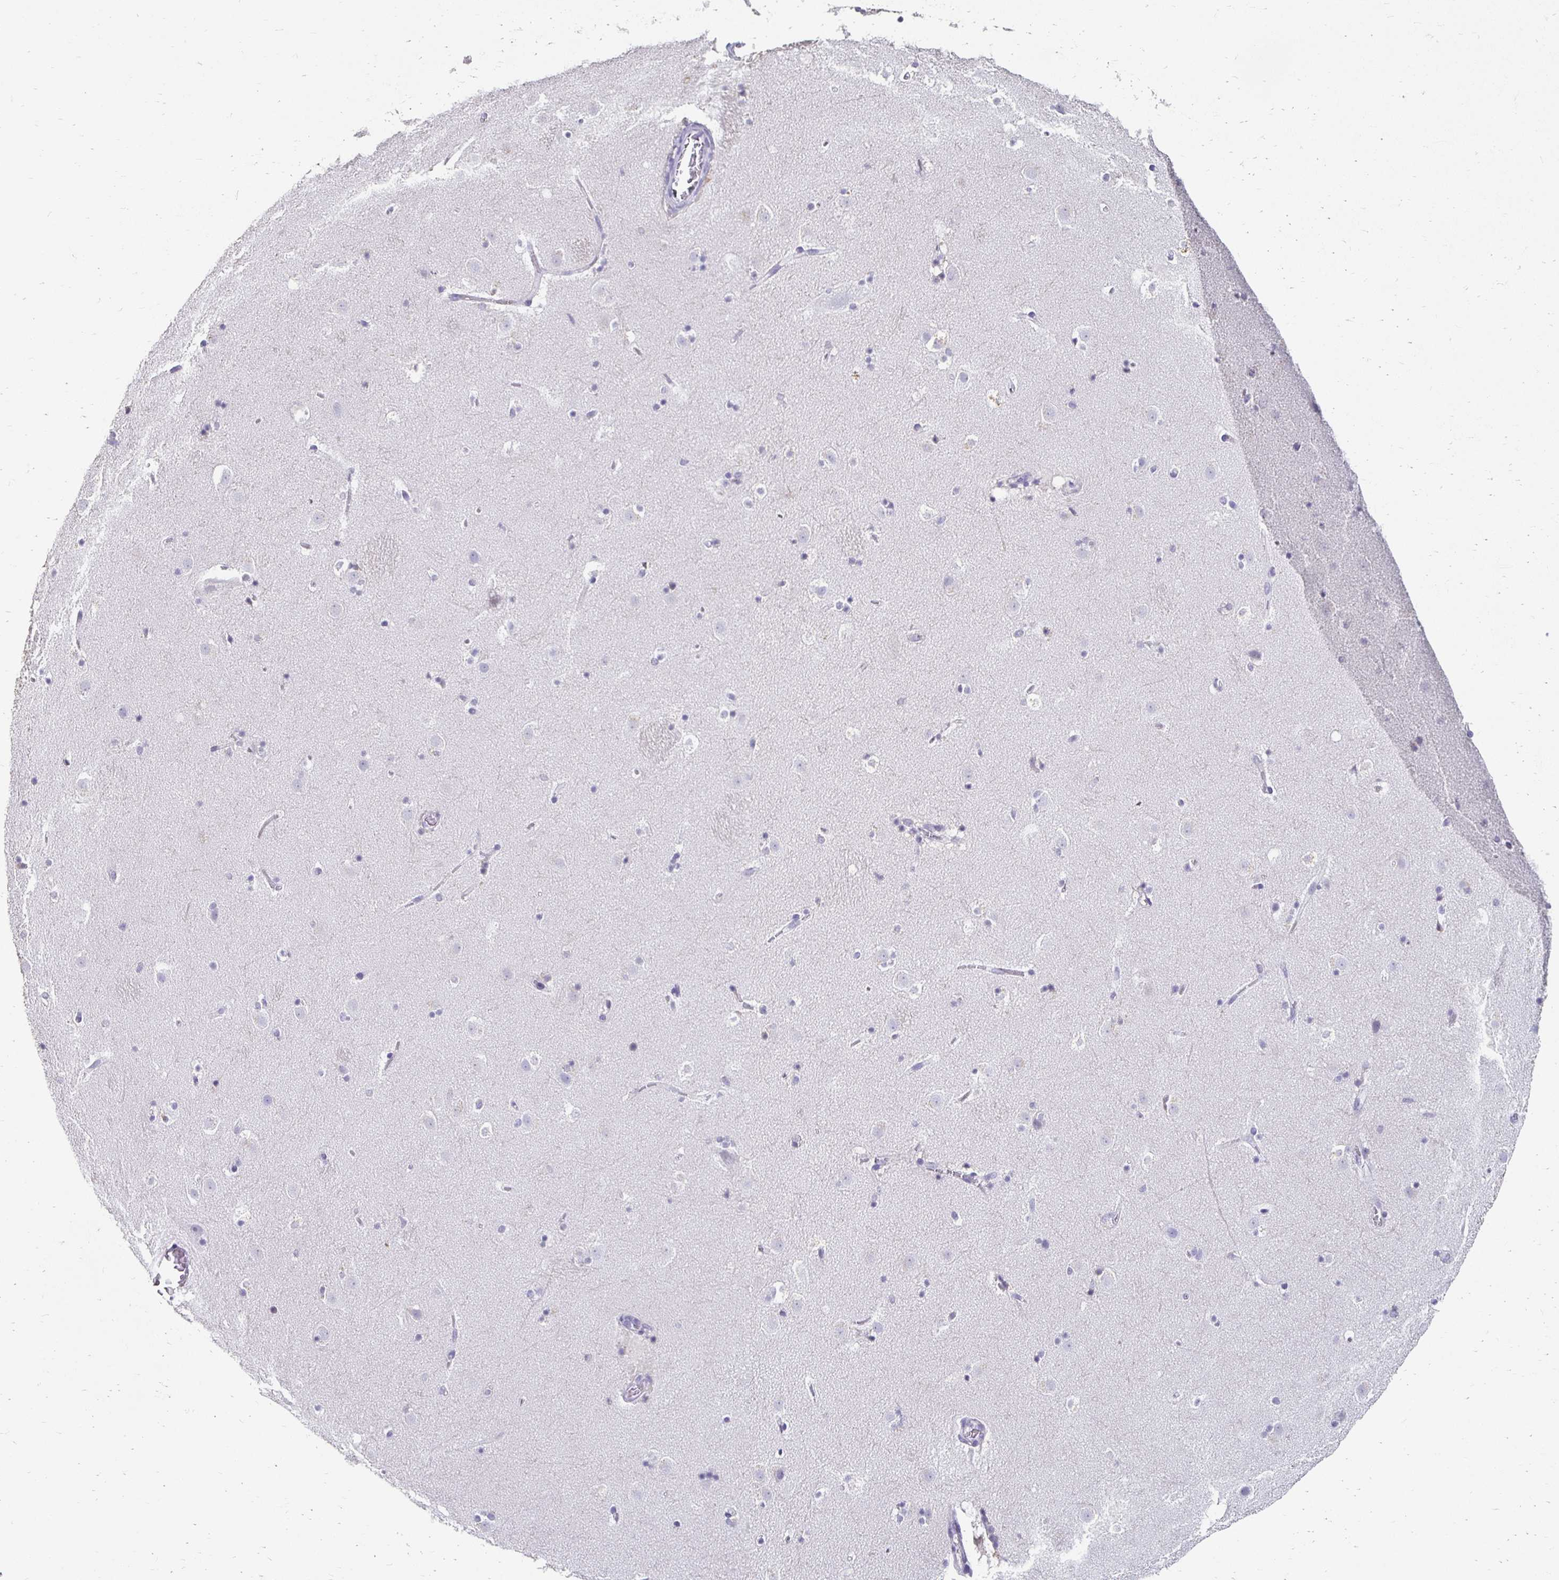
{"staining": {"intensity": "weak", "quantity": "<25%", "location": "cytoplasmic/membranous"}, "tissue": "caudate", "cell_type": "Glial cells", "image_type": "normal", "snomed": [{"axis": "morphology", "description": "Normal tissue, NOS"}, {"axis": "topography", "description": "Lateral ventricle wall"}], "caption": "There is no significant positivity in glial cells of caudate.", "gene": "GK2", "patient": {"sex": "male", "age": 37}}